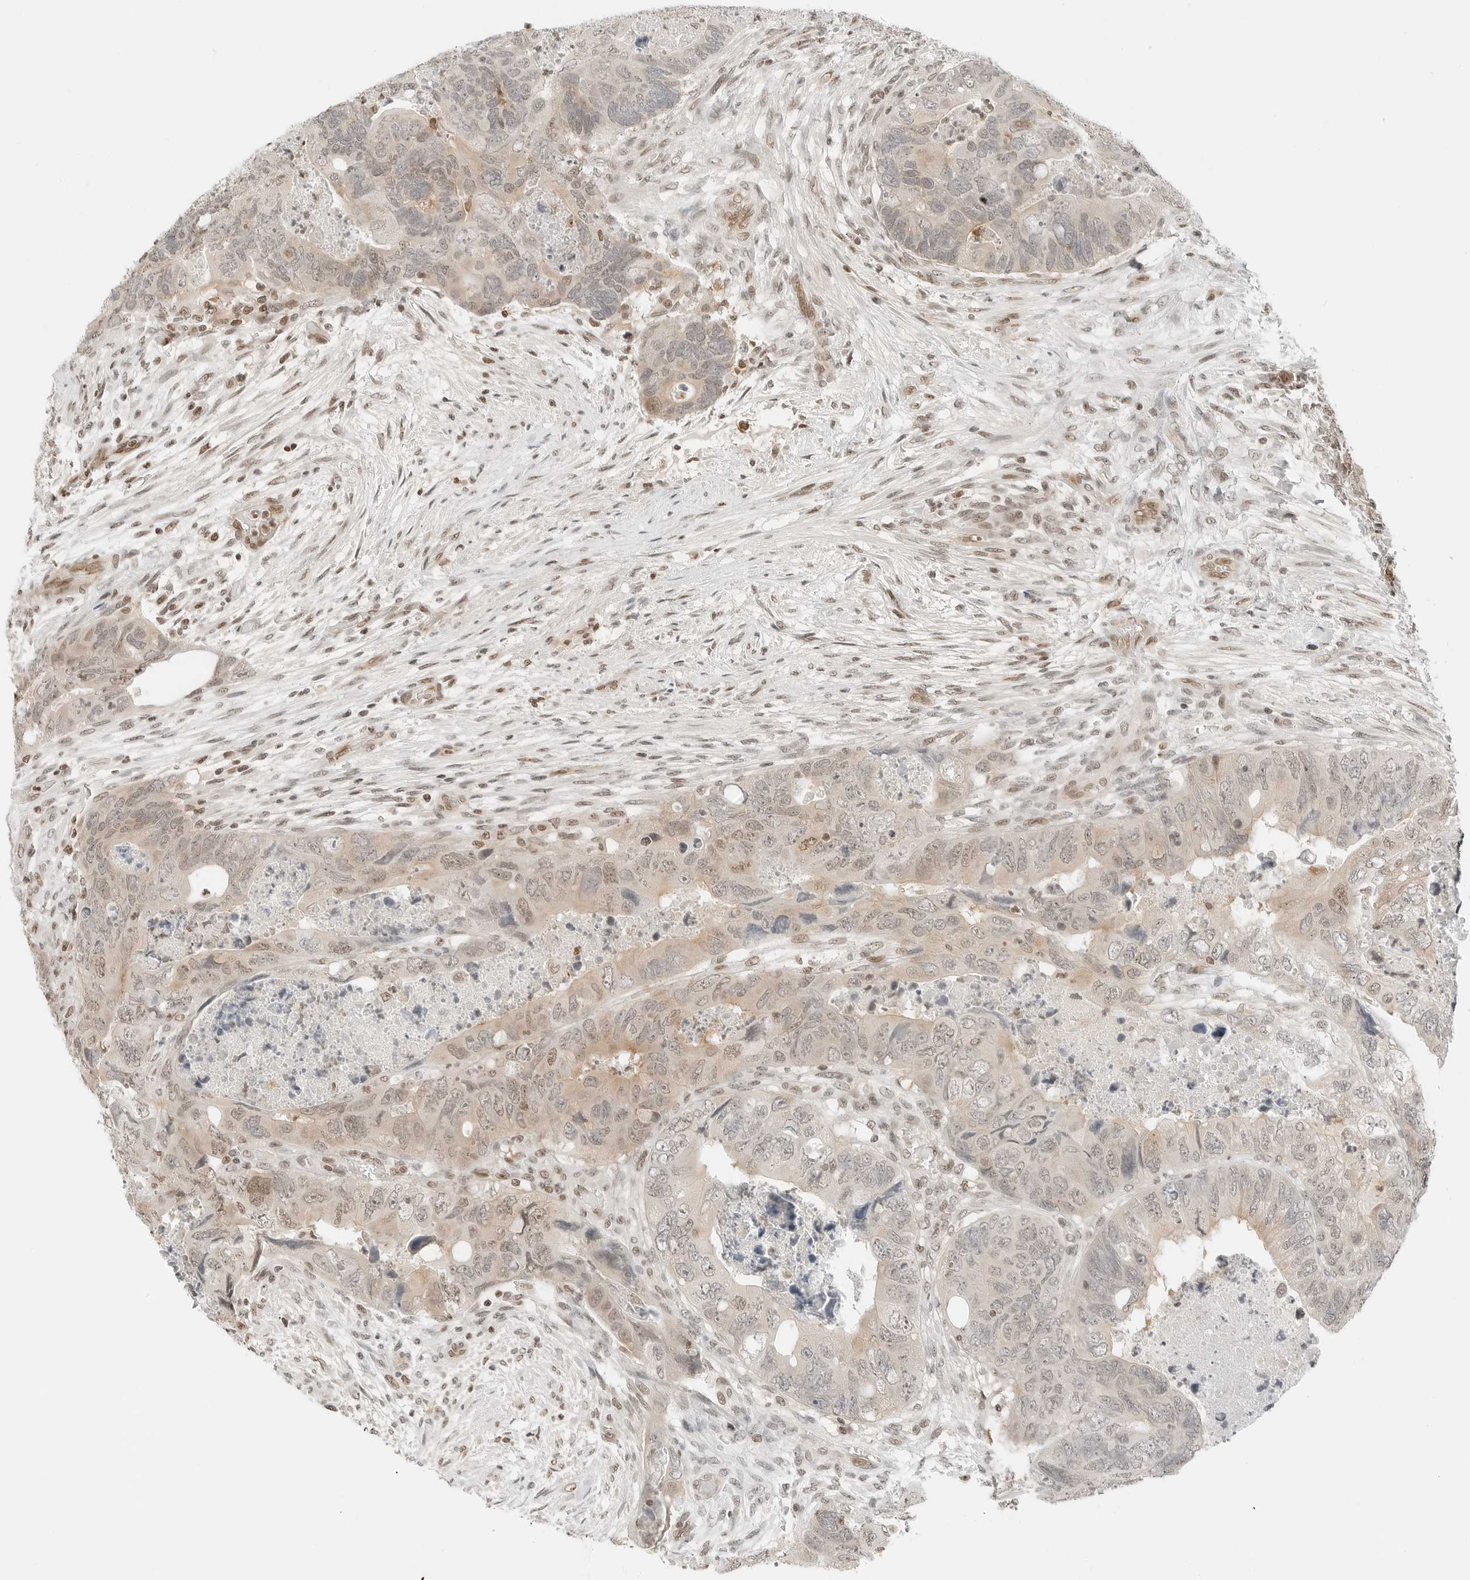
{"staining": {"intensity": "weak", "quantity": ">75%", "location": "cytoplasmic/membranous,nuclear"}, "tissue": "colorectal cancer", "cell_type": "Tumor cells", "image_type": "cancer", "snomed": [{"axis": "morphology", "description": "Adenocarcinoma, NOS"}, {"axis": "topography", "description": "Rectum"}], "caption": "This histopathology image shows immunohistochemistry (IHC) staining of human colorectal cancer (adenocarcinoma), with low weak cytoplasmic/membranous and nuclear expression in about >75% of tumor cells.", "gene": "CRTC2", "patient": {"sex": "male", "age": 63}}